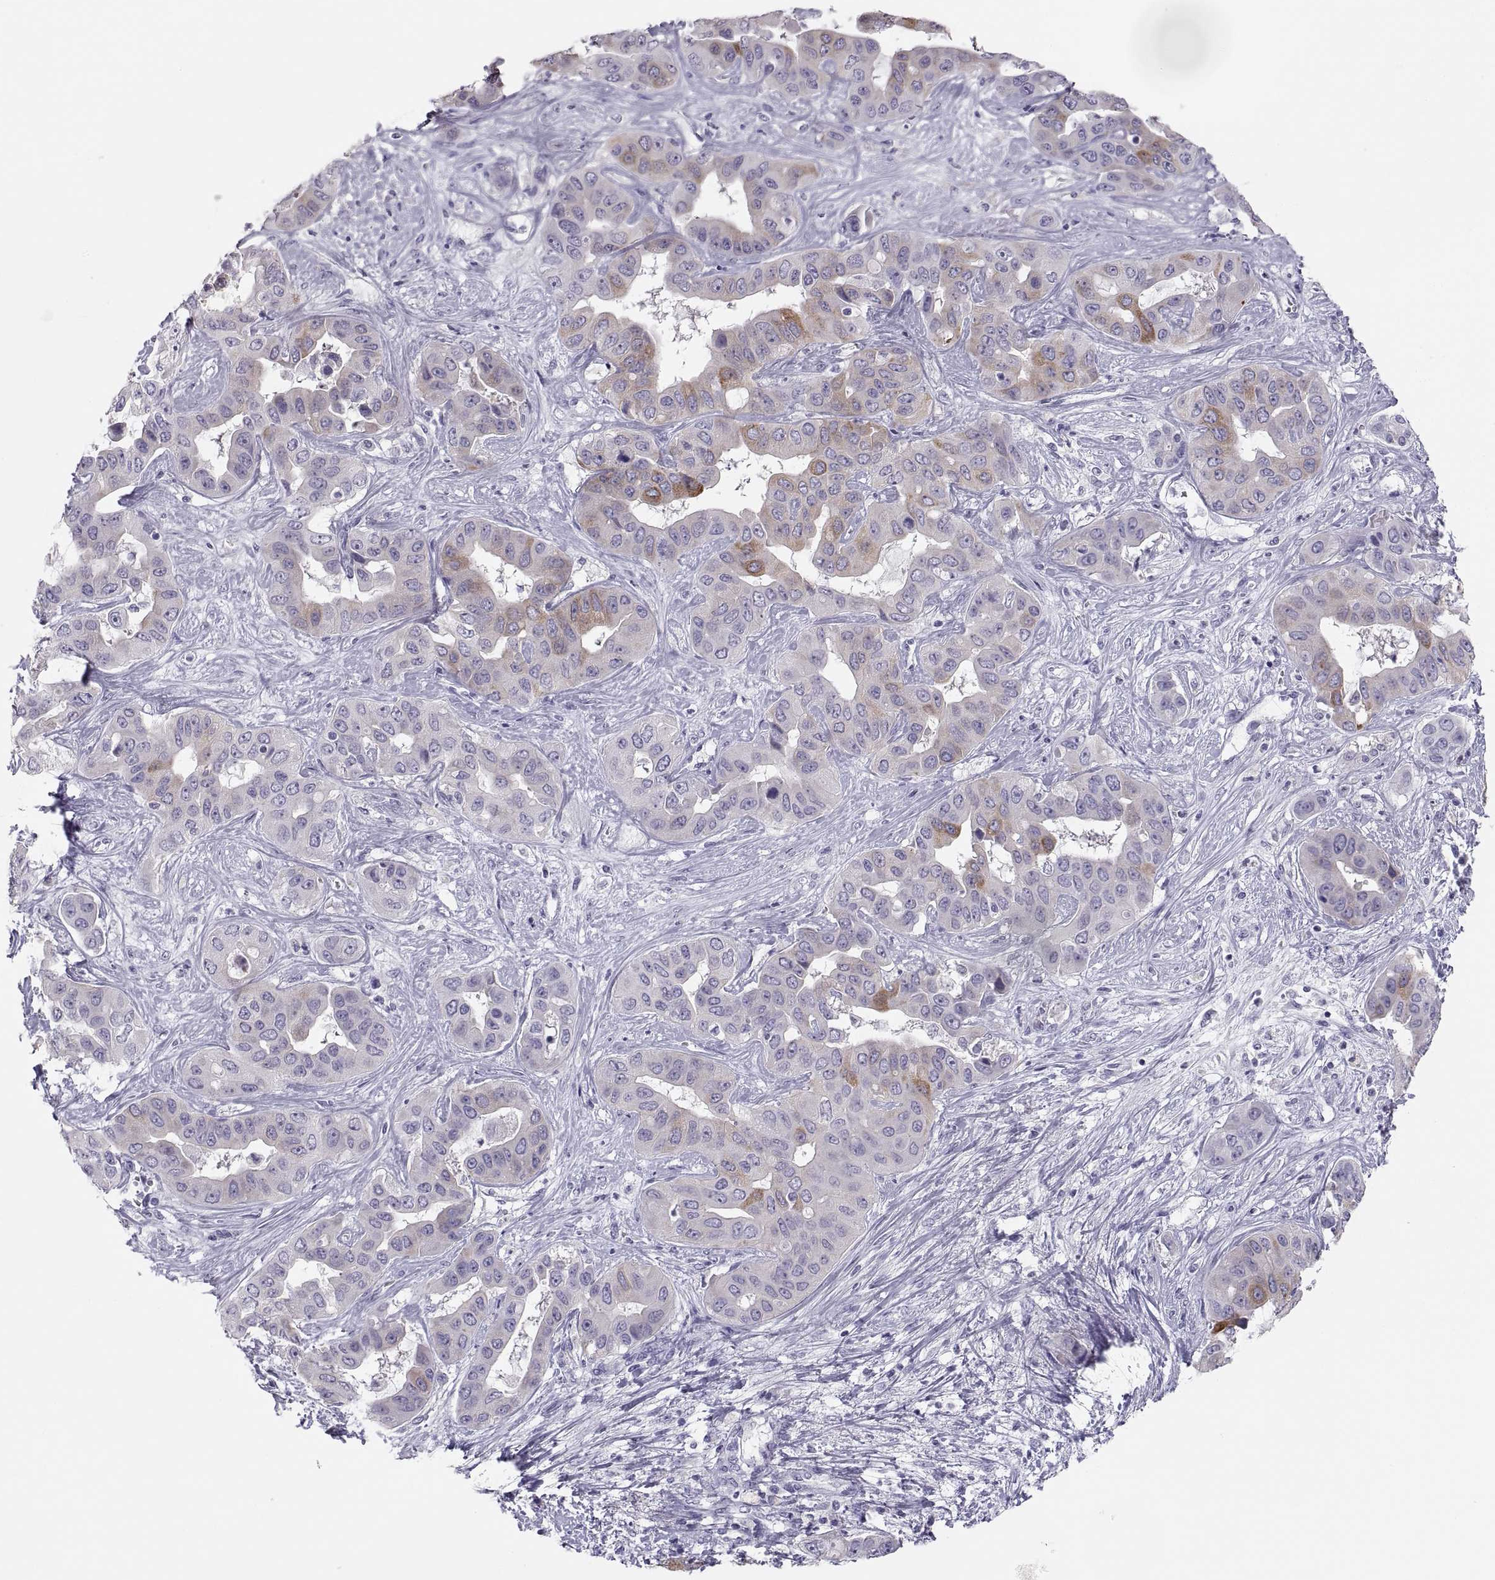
{"staining": {"intensity": "moderate", "quantity": "<25%", "location": "cytoplasmic/membranous"}, "tissue": "liver cancer", "cell_type": "Tumor cells", "image_type": "cancer", "snomed": [{"axis": "morphology", "description": "Cholangiocarcinoma"}, {"axis": "topography", "description": "Liver"}], "caption": "A high-resolution image shows immunohistochemistry staining of liver cholangiocarcinoma, which displays moderate cytoplasmic/membranous staining in about <25% of tumor cells. (DAB IHC, brown staining for protein, blue staining for nuclei).", "gene": "MAGEB2", "patient": {"sex": "female", "age": 52}}